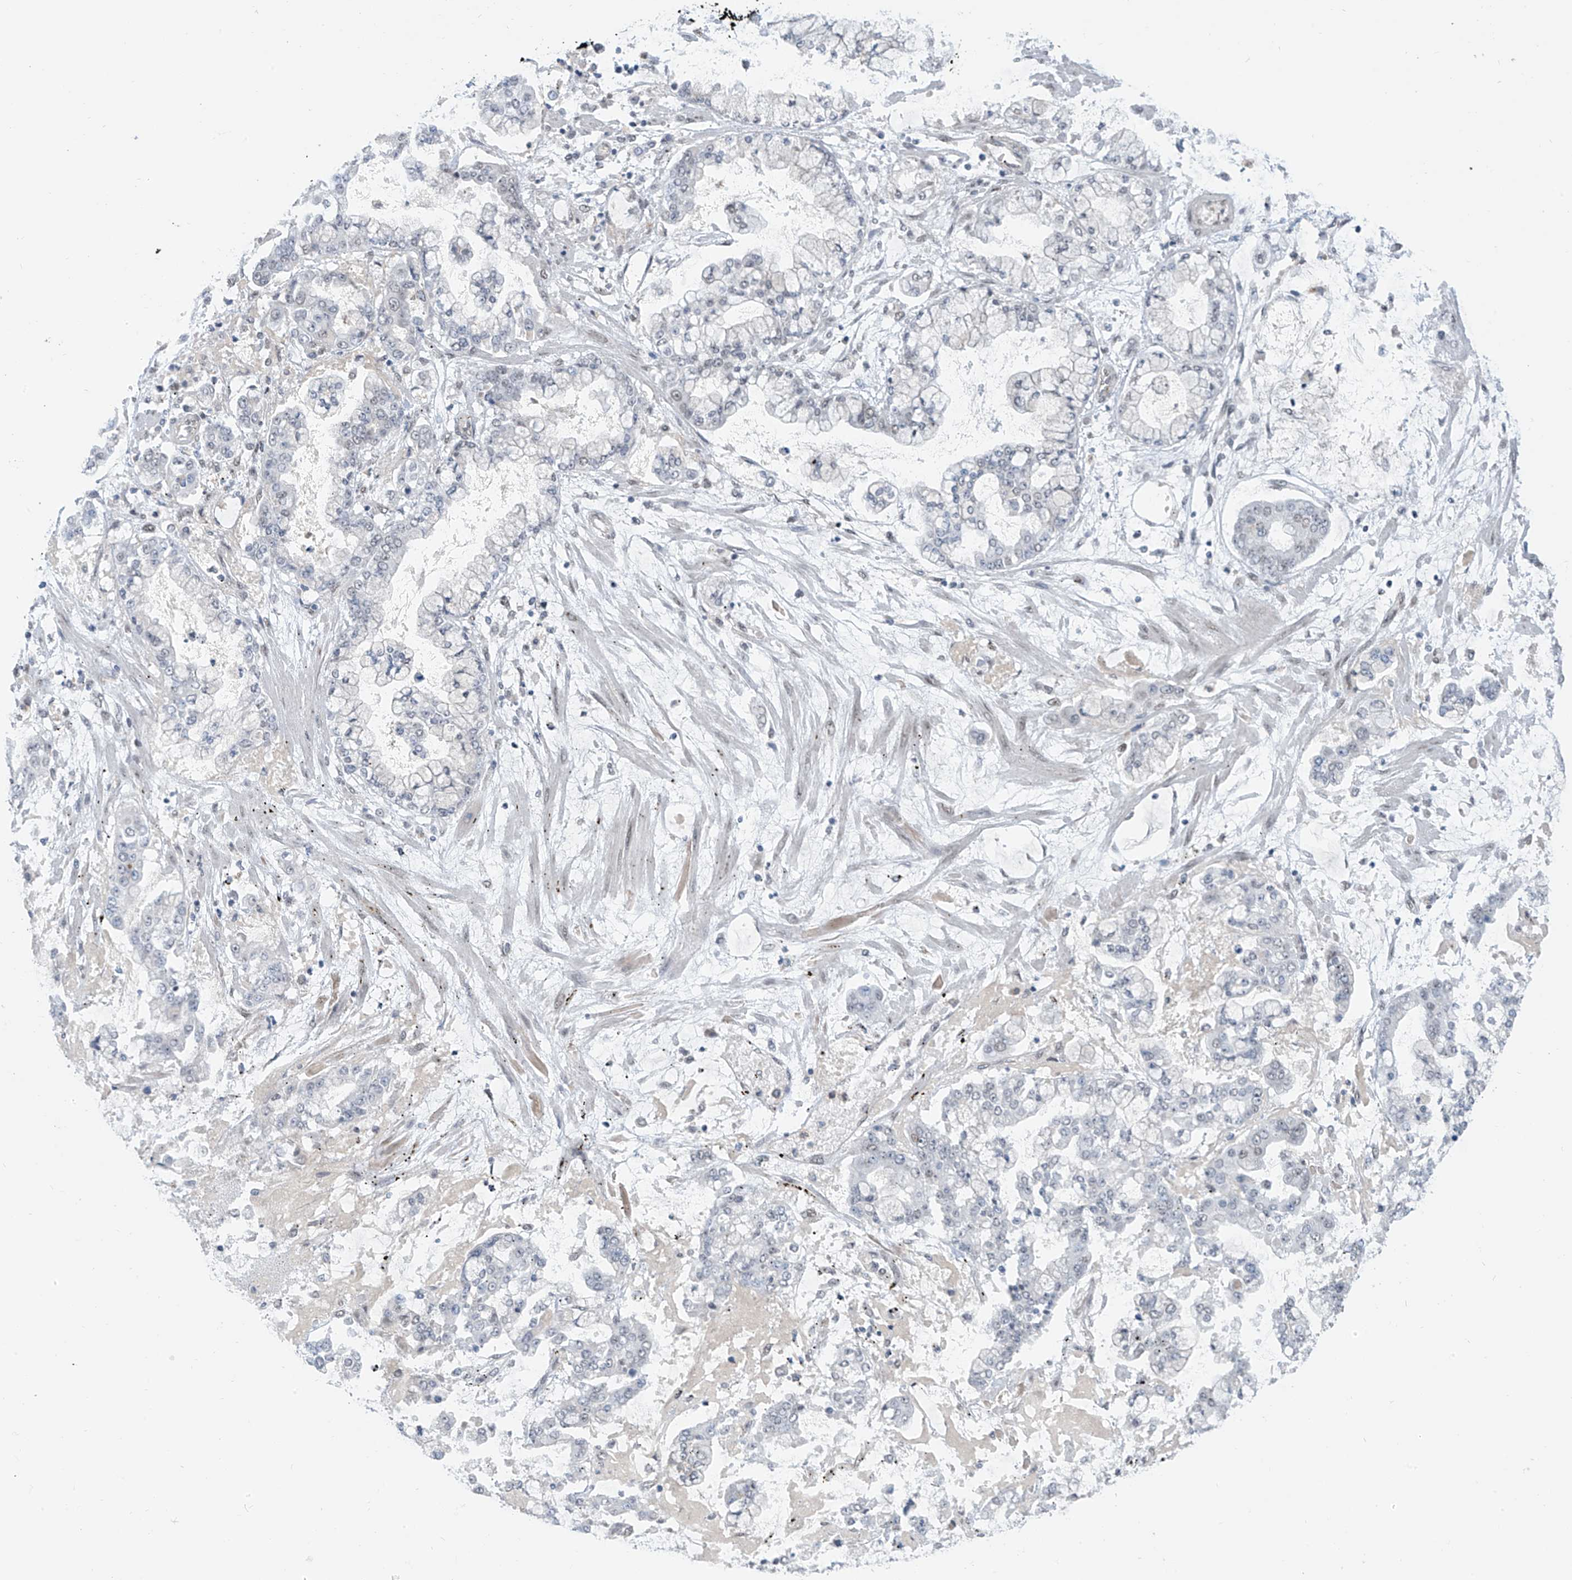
{"staining": {"intensity": "negative", "quantity": "none", "location": "none"}, "tissue": "stomach cancer", "cell_type": "Tumor cells", "image_type": "cancer", "snomed": [{"axis": "morphology", "description": "Normal tissue, NOS"}, {"axis": "morphology", "description": "Adenocarcinoma, NOS"}, {"axis": "topography", "description": "Stomach, upper"}, {"axis": "topography", "description": "Stomach"}], "caption": "Immunohistochemical staining of human adenocarcinoma (stomach) reveals no significant staining in tumor cells.", "gene": "MCM9", "patient": {"sex": "male", "age": 76}}